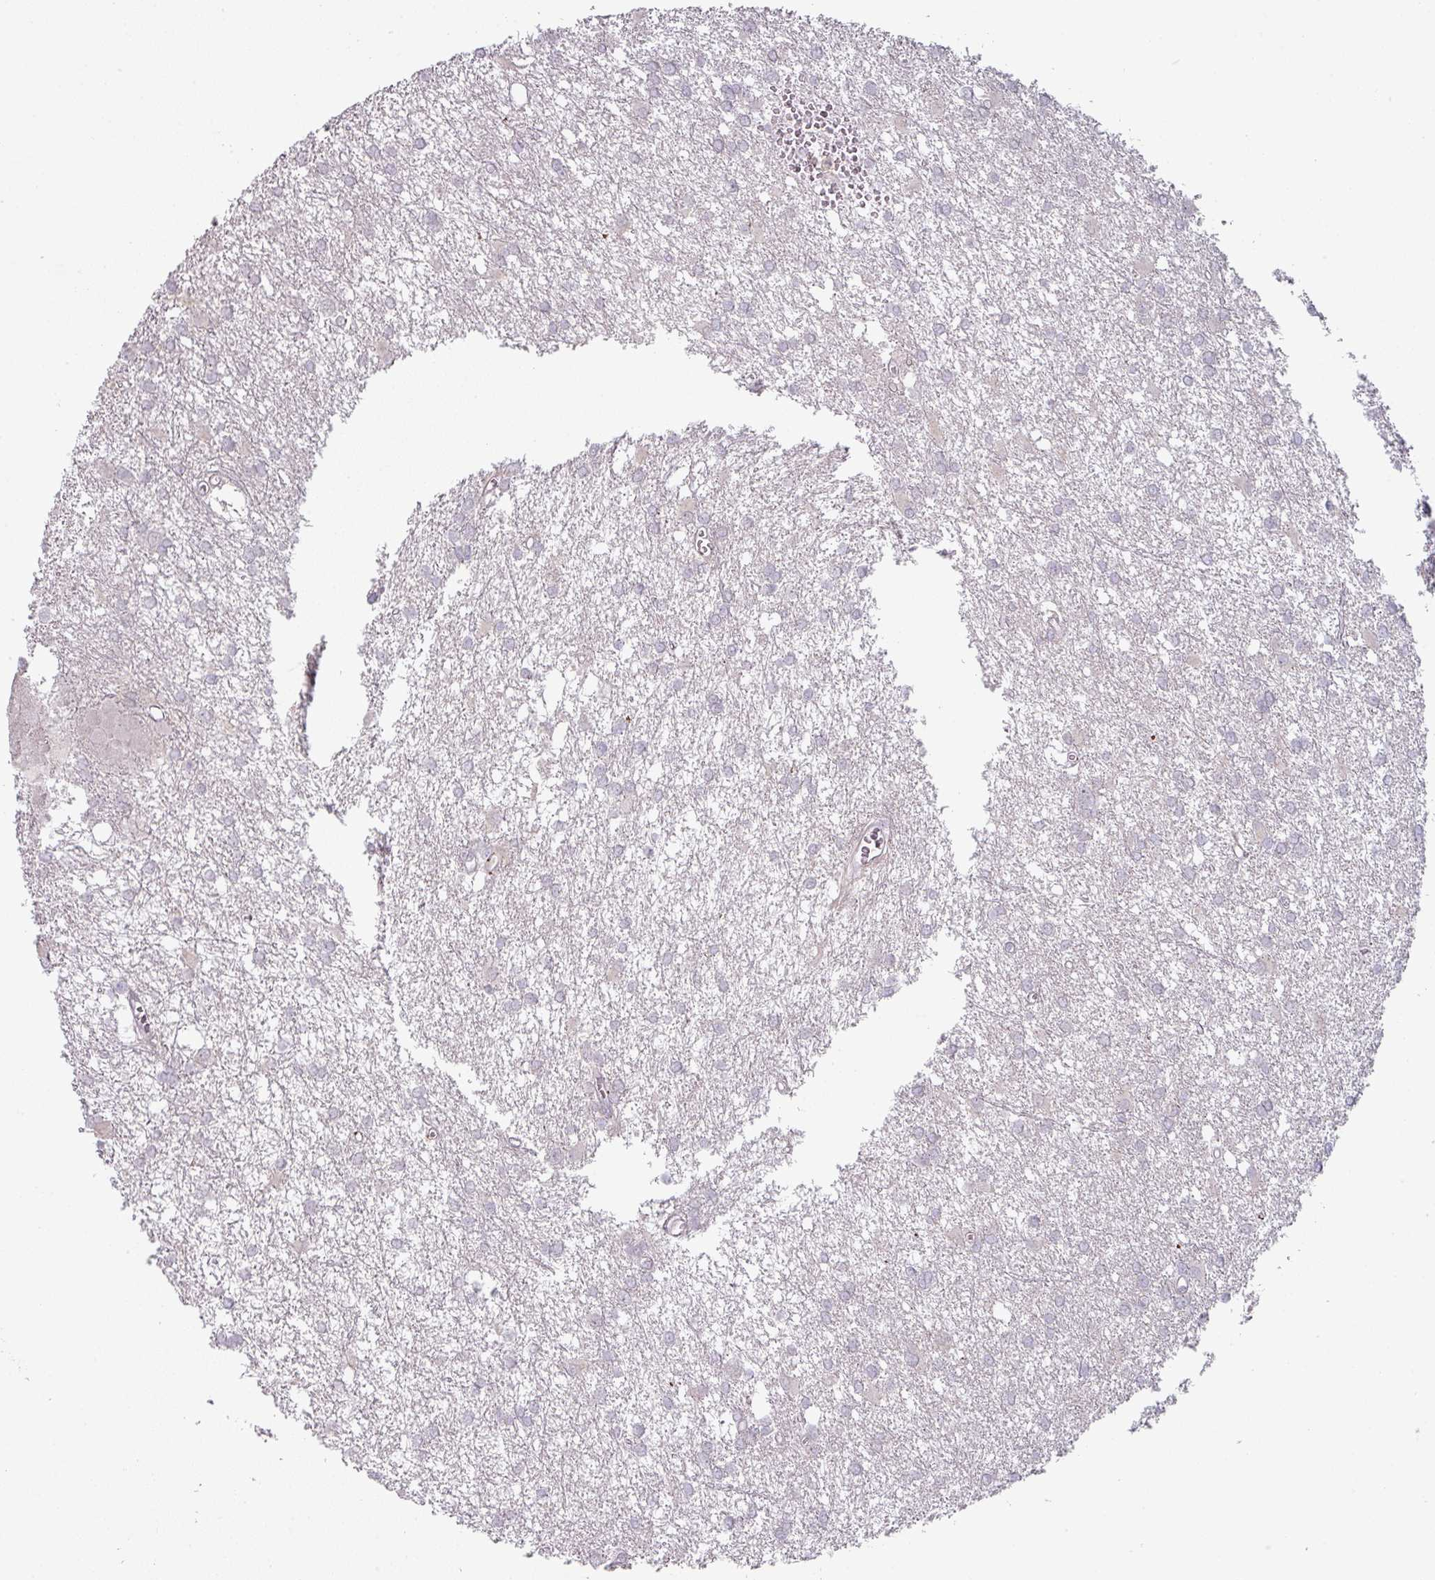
{"staining": {"intensity": "negative", "quantity": "none", "location": "none"}, "tissue": "glioma", "cell_type": "Tumor cells", "image_type": "cancer", "snomed": [{"axis": "morphology", "description": "Glioma, malignant, High grade"}, {"axis": "topography", "description": "Brain"}], "caption": "A photomicrograph of human malignant glioma (high-grade) is negative for staining in tumor cells. (DAB immunohistochemistry (IHC) visualized using brightfield microscopy, high magnification).", "gene": "MAGEC3", "patient": {"sex": "male", "age": 48}}